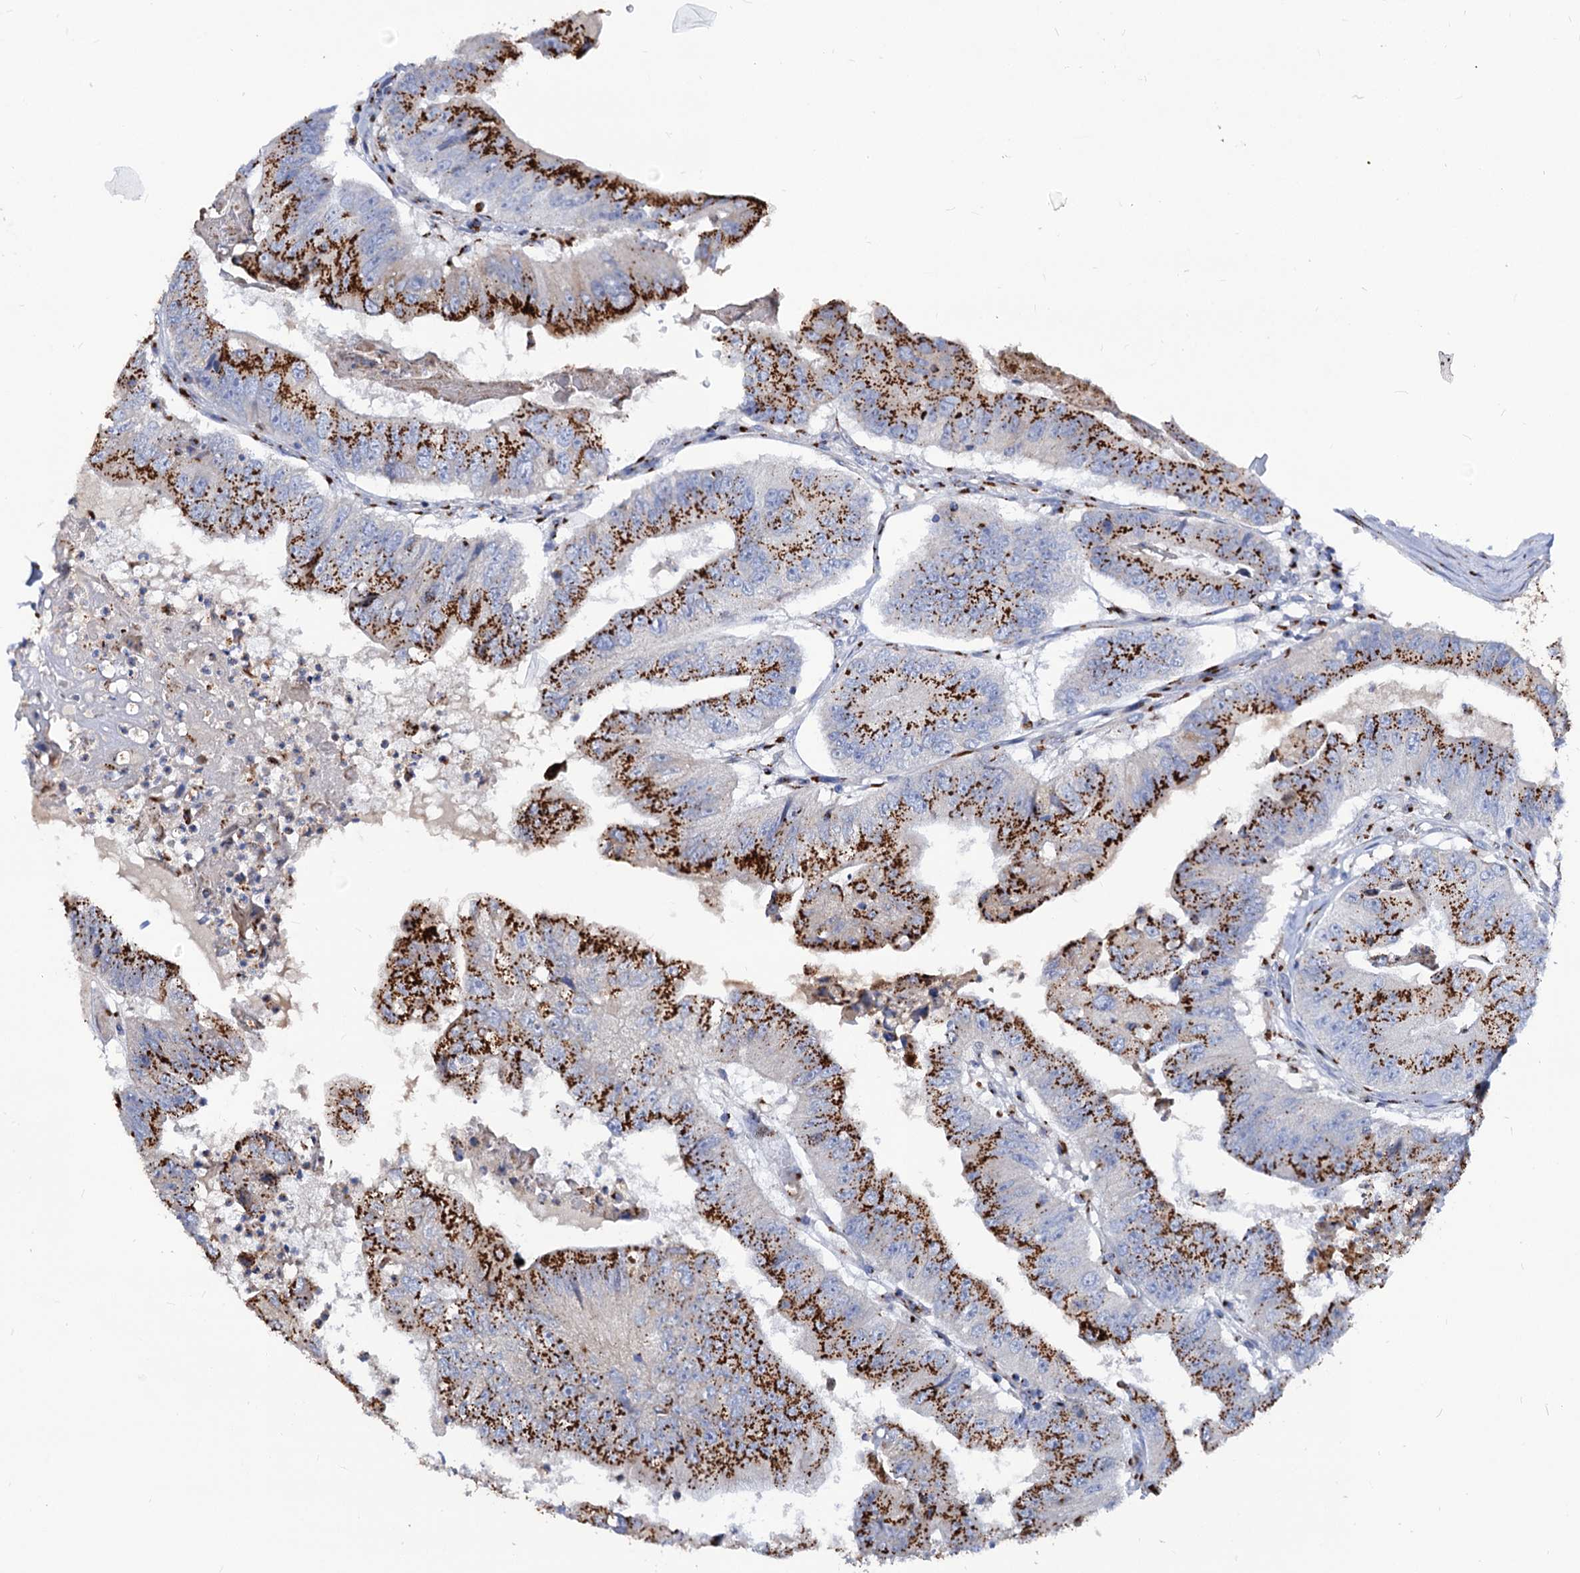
{"staining": {"intensity": "strong", "quantity": ">75%", "location": "cytoplasmic/membranous"}, "tissue": "colorectal cancer", "cell_type": "Tumor cells", "image_type": "cancer", "snomed": [{"axis": "morphology", "description": "Adenocarcinoma, NOS"}, {"axis": "topography", "description": "Colon"}], "caption": "Immunohistochemical staining of human colorectal cancer (adenocarcinoma) exhibits high levels of strong cytoplasmic/membranous protein staining in about >75% of tumor cells.", "gene": "TM9SF3", "patient": {"sex": "female", "age": 67}}